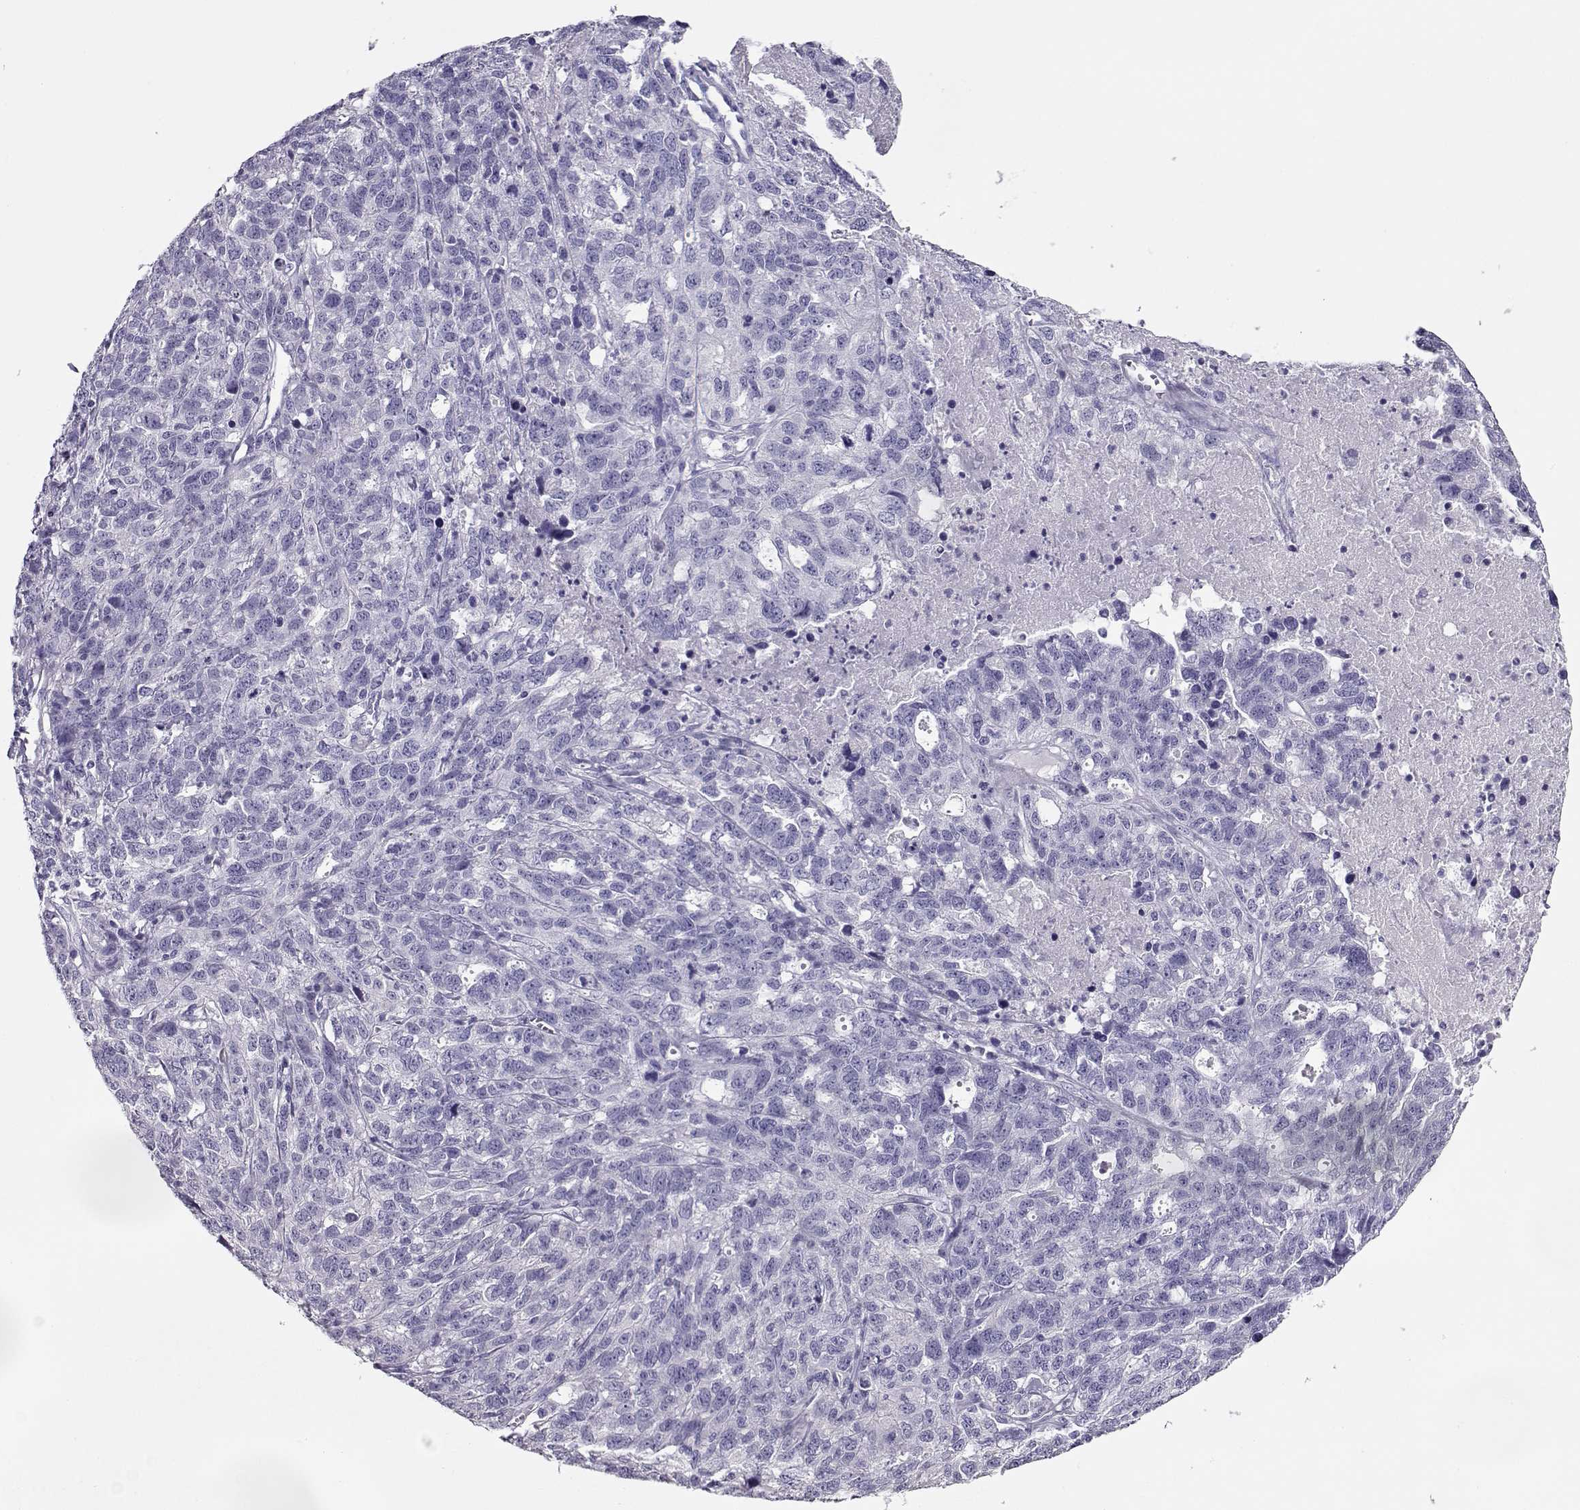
{"staining": {"intensity": "negative", "quantity": "none", "location": "none"}, "tissue": "ovarian cancer", "cell_type": "Tumor cells", "image_type": "cancer", "snomed": [{"axis": "morphology", "description": "Cystadenocarcinoma, serous, NOS"}, {"axis": "topography", "description": "Ovary"}], "caption": "Histopathology image shows no protein staining in tumor cells of ovarian cancer (serous cystadenocarcinoma) tissue.", "gene": "CRX", "patient": {"sex": "female", "age": 71}}